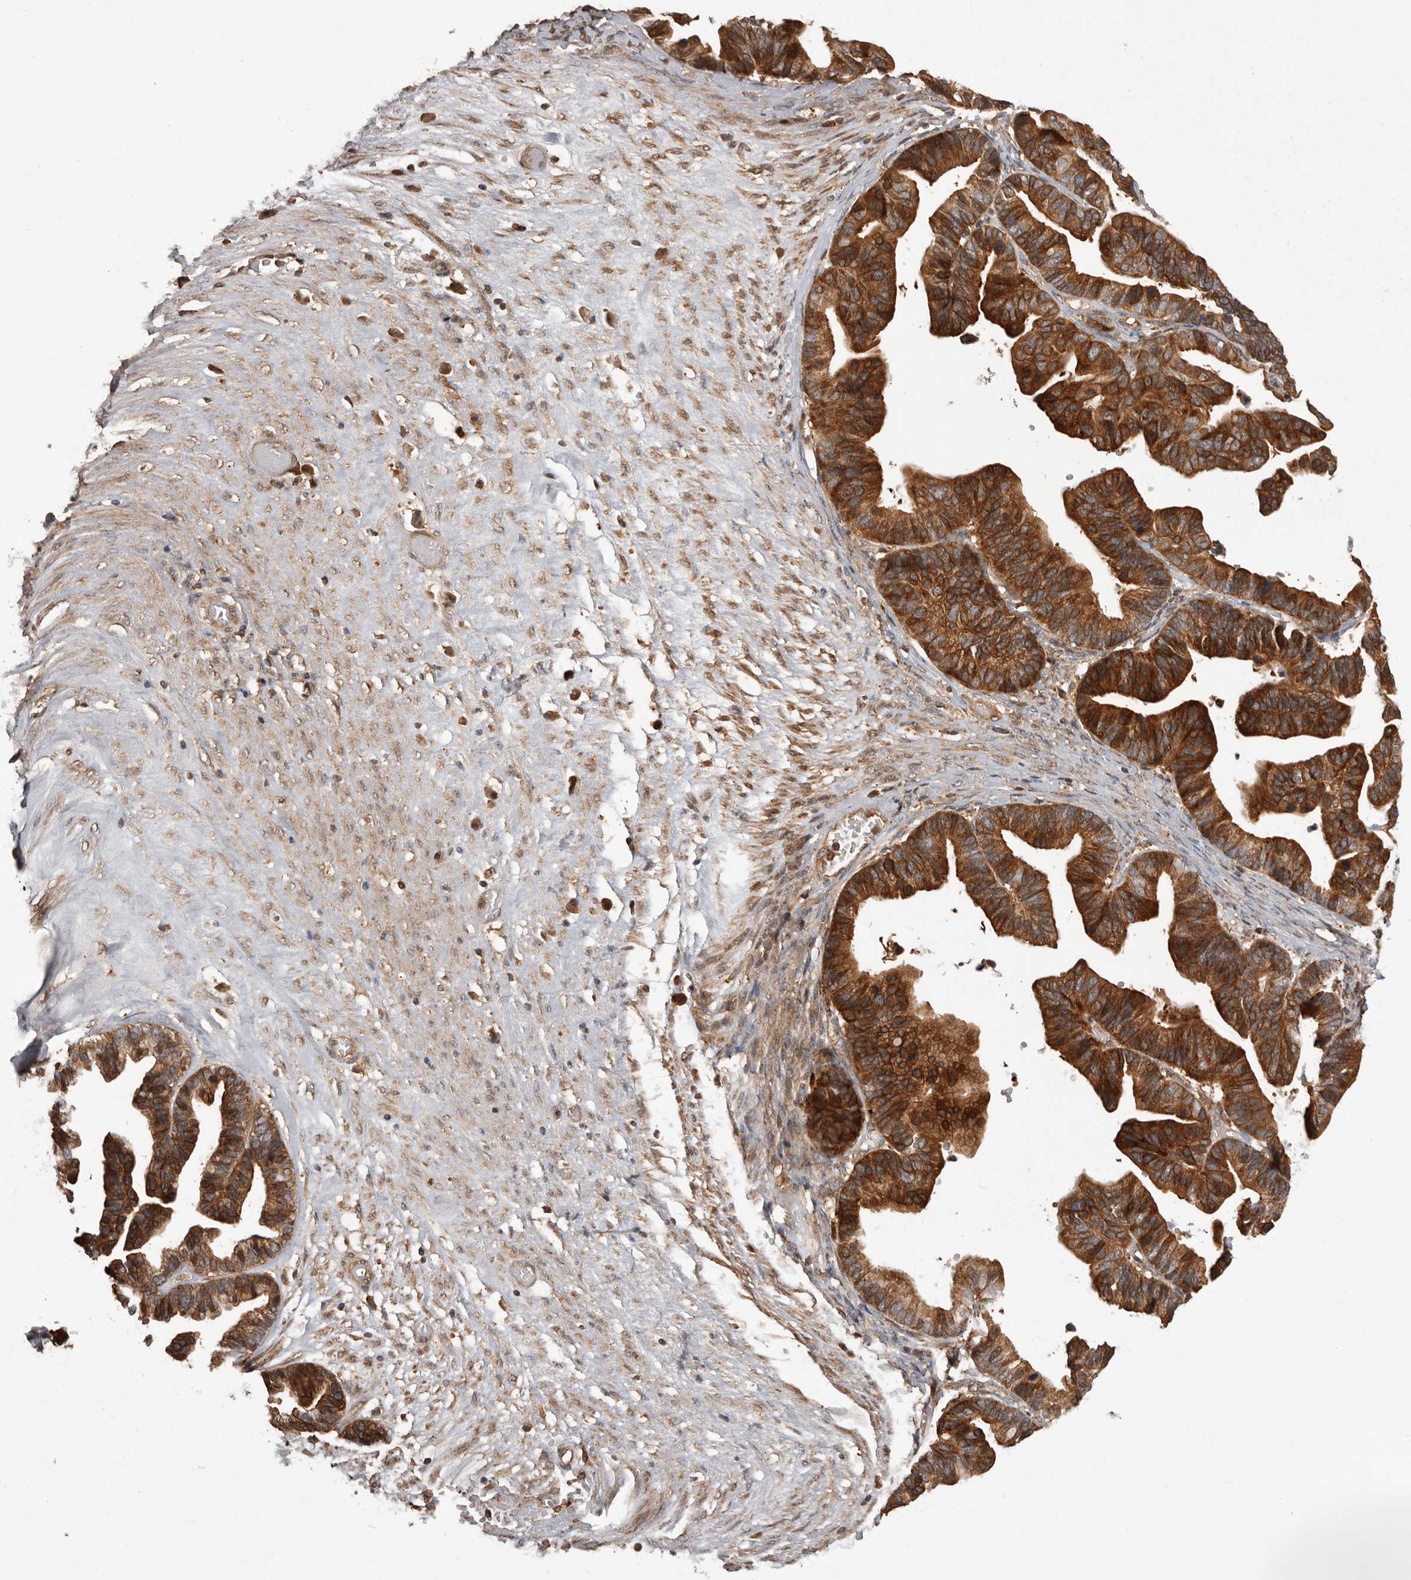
{"staining": {"intensity": "strong", "quantity": ">75%", "location": "cytoplasmic/membranous"}, "tissue": "ovarian cancer", "cell_type": "Tumor cells", "image_type": "cancer", "snomed": [{"axis": "morphology", "description": "Cystadenocarcinoma, serous, NOS"}, {"axis": "topography", "description": "Ovary"}], "caption": "Immunohistochemistry (IHC) photomicrograph of serous cystadenocarcinoma (ovarian) stained for a protein (brown), which shows high levels of strong cytoplasmic/membranous staining in approximately >75% of tumor cells.", "gene": "SLC22A3", "patient": {"sex": "female", "age": 56}}